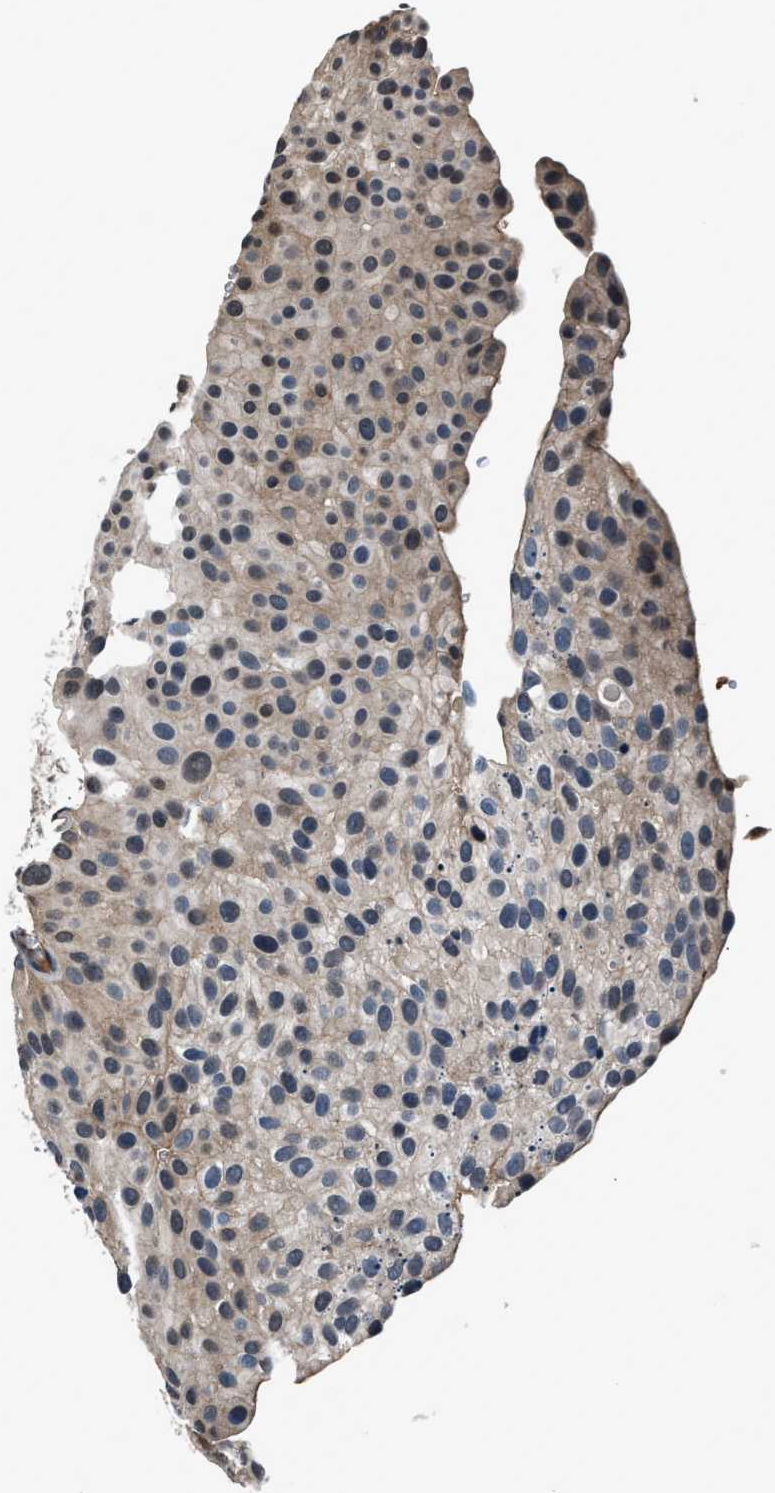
{"staining": {"intensity": "weak", "quantity": "25%-75%", "location": "cytoplasmic/membranous"}, "tissue": "urothelial cancer", "cell_type": "Tumor cells", "image_type": "cancer", "snomed": [{"axis": "morphology", "description": "Urothelial carcinoma, Low grade"}, {"axis": "topography", "description": "Smooth muscle"}, {"axis": "topography", "description": "Urinary bladder"}], "caption": "IHC image of human urothelial cancer stained for a protein (brown), which reveals low levels of weak cytoplasmic/membranous staining in approximately 25%-75% of tumor cells.", "gene": "TP53I3", "patient": {"sex": "male", "age": 60}}